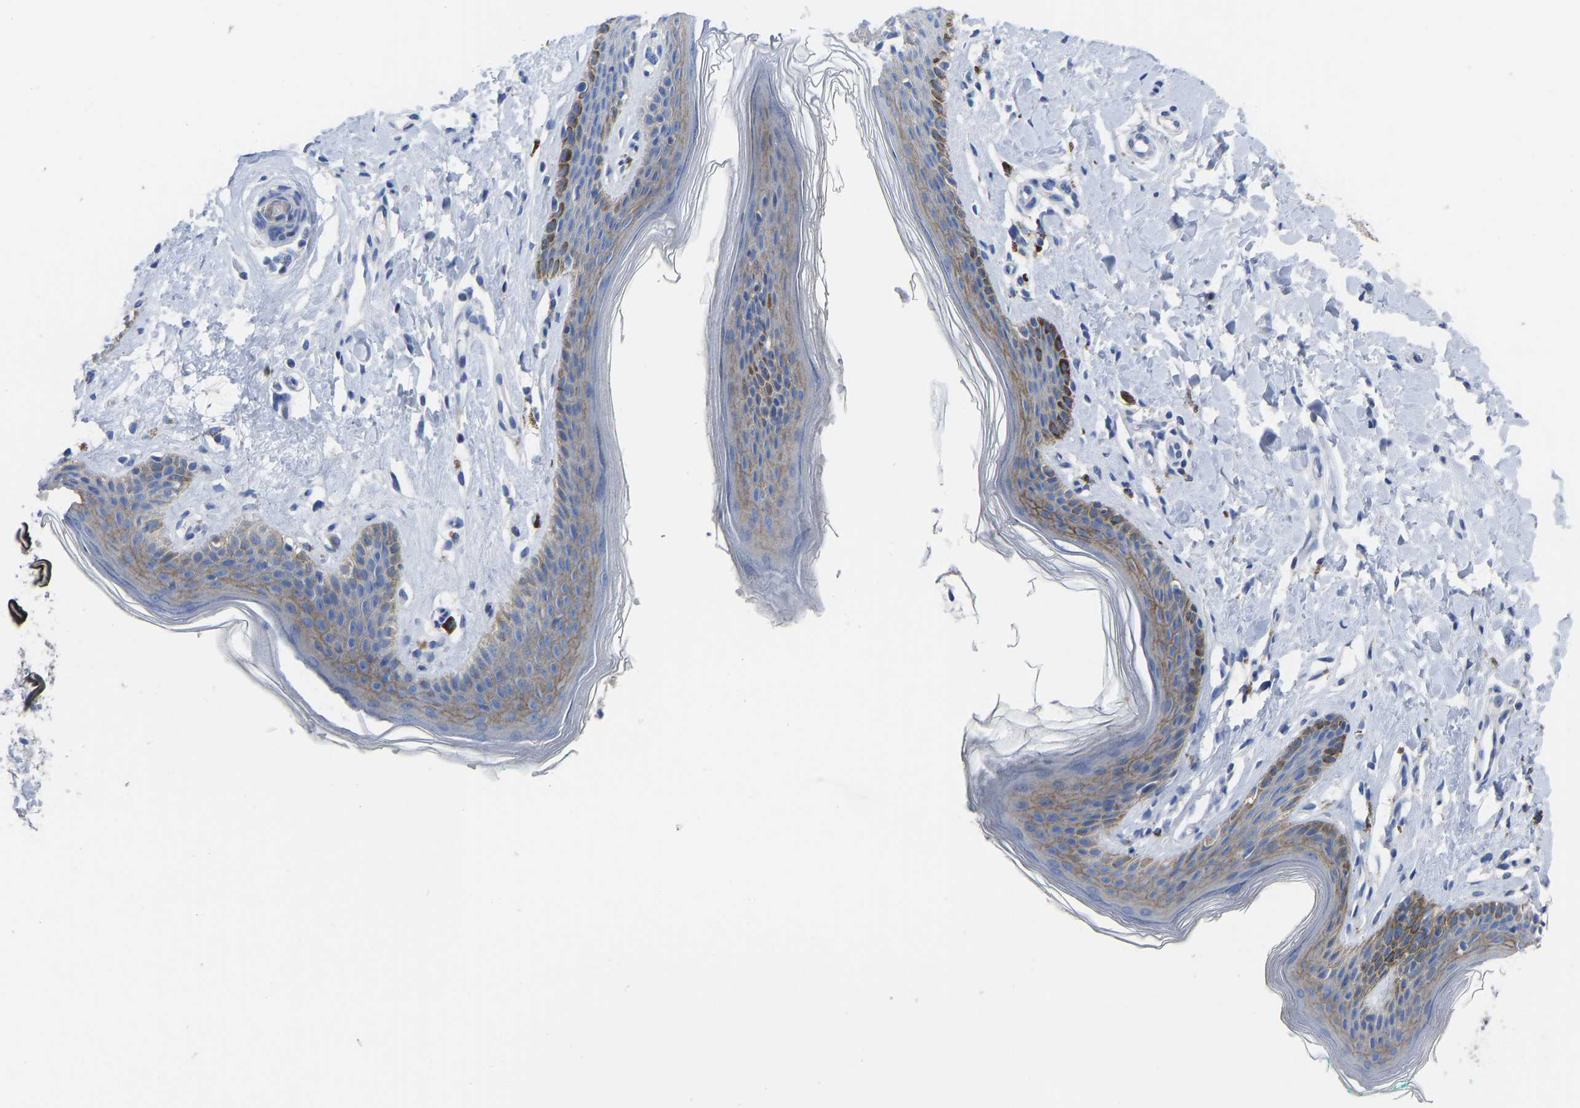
{"staining": {"intensity": "moderate", "quantity": "25%-75%", "location": "cytoplasmic/membranous"}, "tissue": "skin", "cell_type": "Epidermal cells", "image_type": "normal", "snomed": [{"axis": "morphology", "description": "Normal tissue, NOS"}, {"axis": "topography", "description": "Vulva"}], "caption": "IHC of normal skin exhibits medium levels of moderate cytoplasmic/membranous expression in approximately 25%-75% of epidermal cells.", "gene": "OLIG2", "patient": {"sex": "female", "age": 66}}